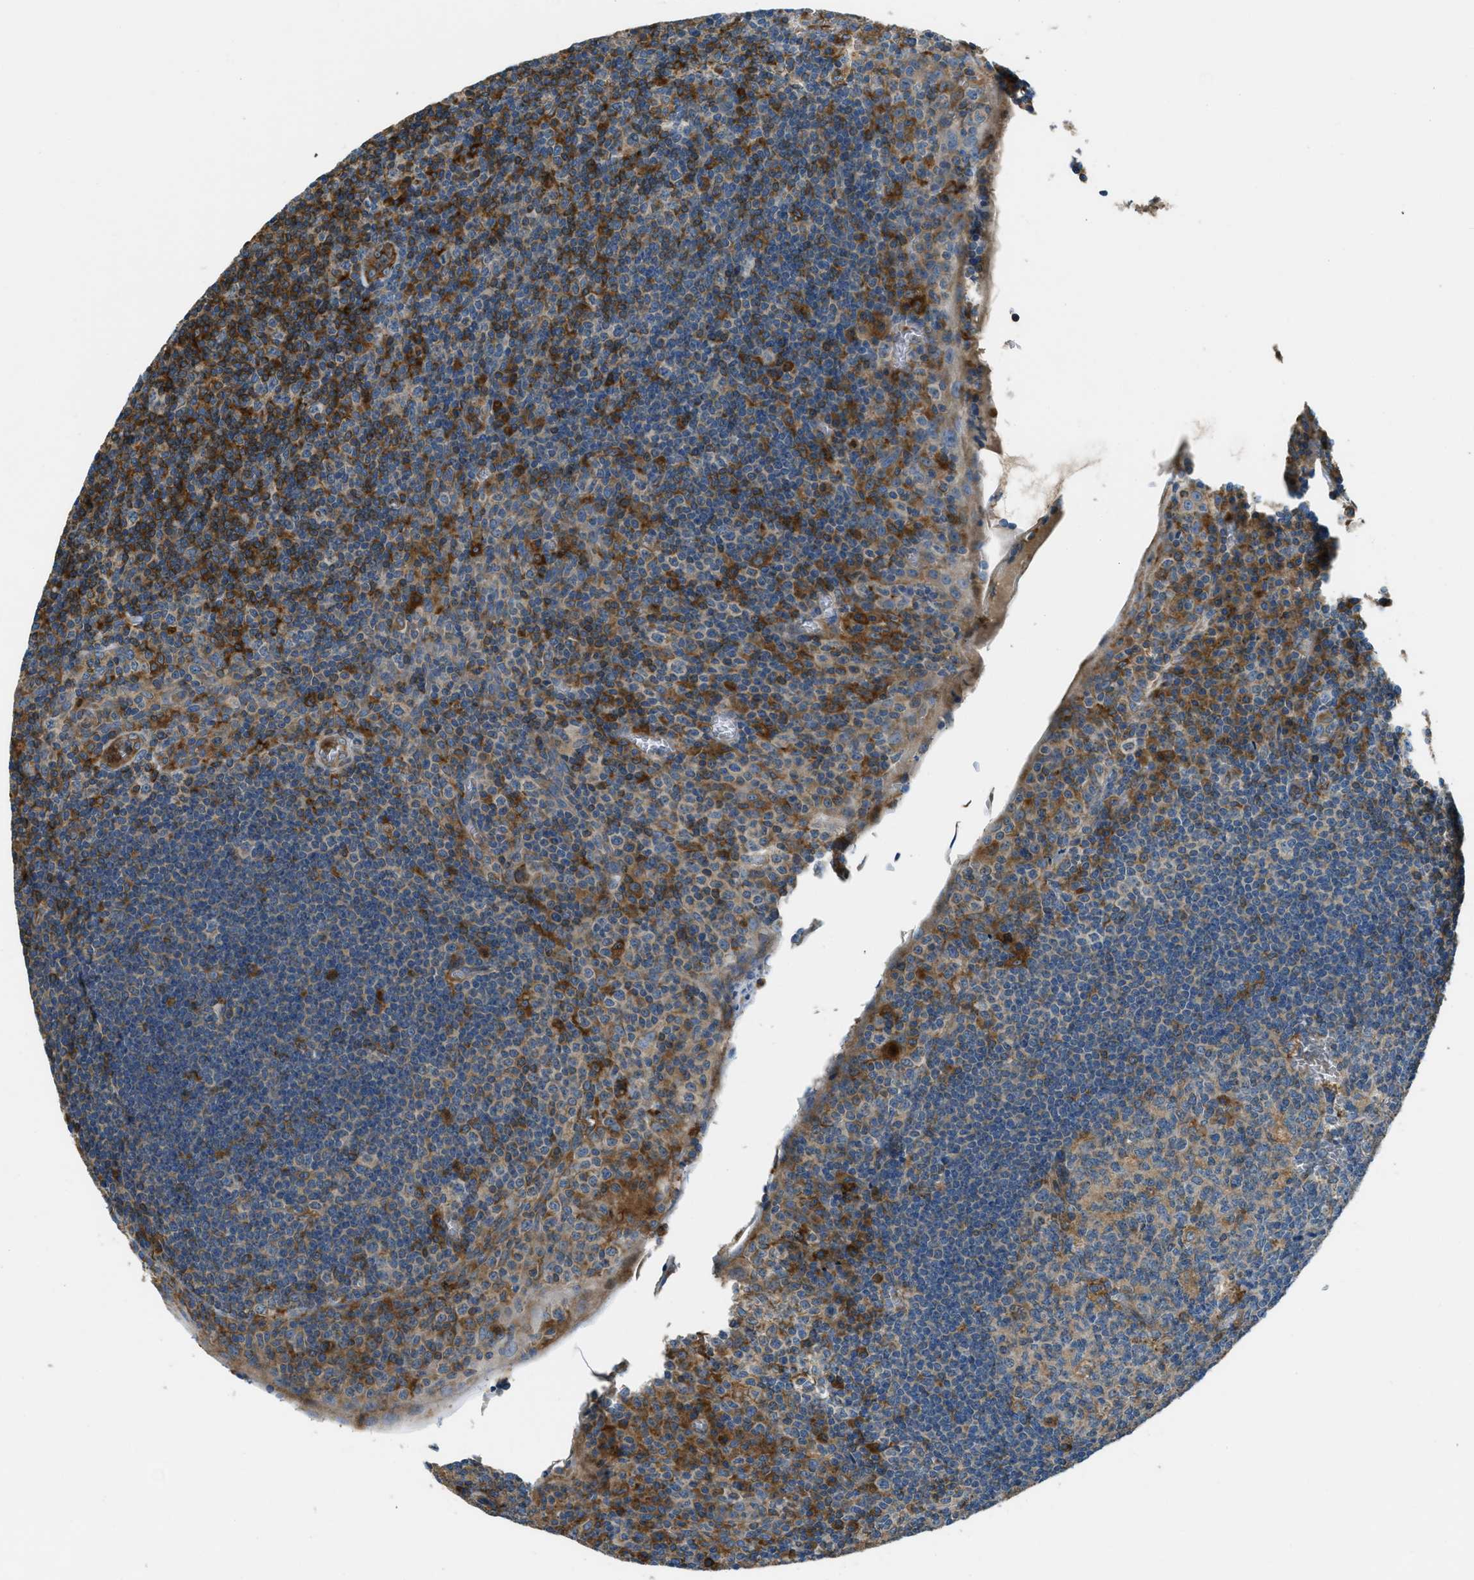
{"staining": {"intensity": "moderate", "quantity": "25%-75%", "location": "cytoplasmic/membranous"}, "tissue": "tonsil", "cell_type": "Germinal center cells", "image_type": "normal", "snomed": [{"axis": "morphology", "description": "Normal tissue, NOS"}, {"axis": "topography", "description": "Tonsil"}], "caption": "Protein staining of unremarkable tonsil shows moderate cytoplasmic/membranous positivity in about 25%-75% of germinal center cells. (DAB IHC, brown staining for protein, blue staining for nuclei).", "gene": "GIMAP8", "patient": {"sex": "male", "age": 37}}